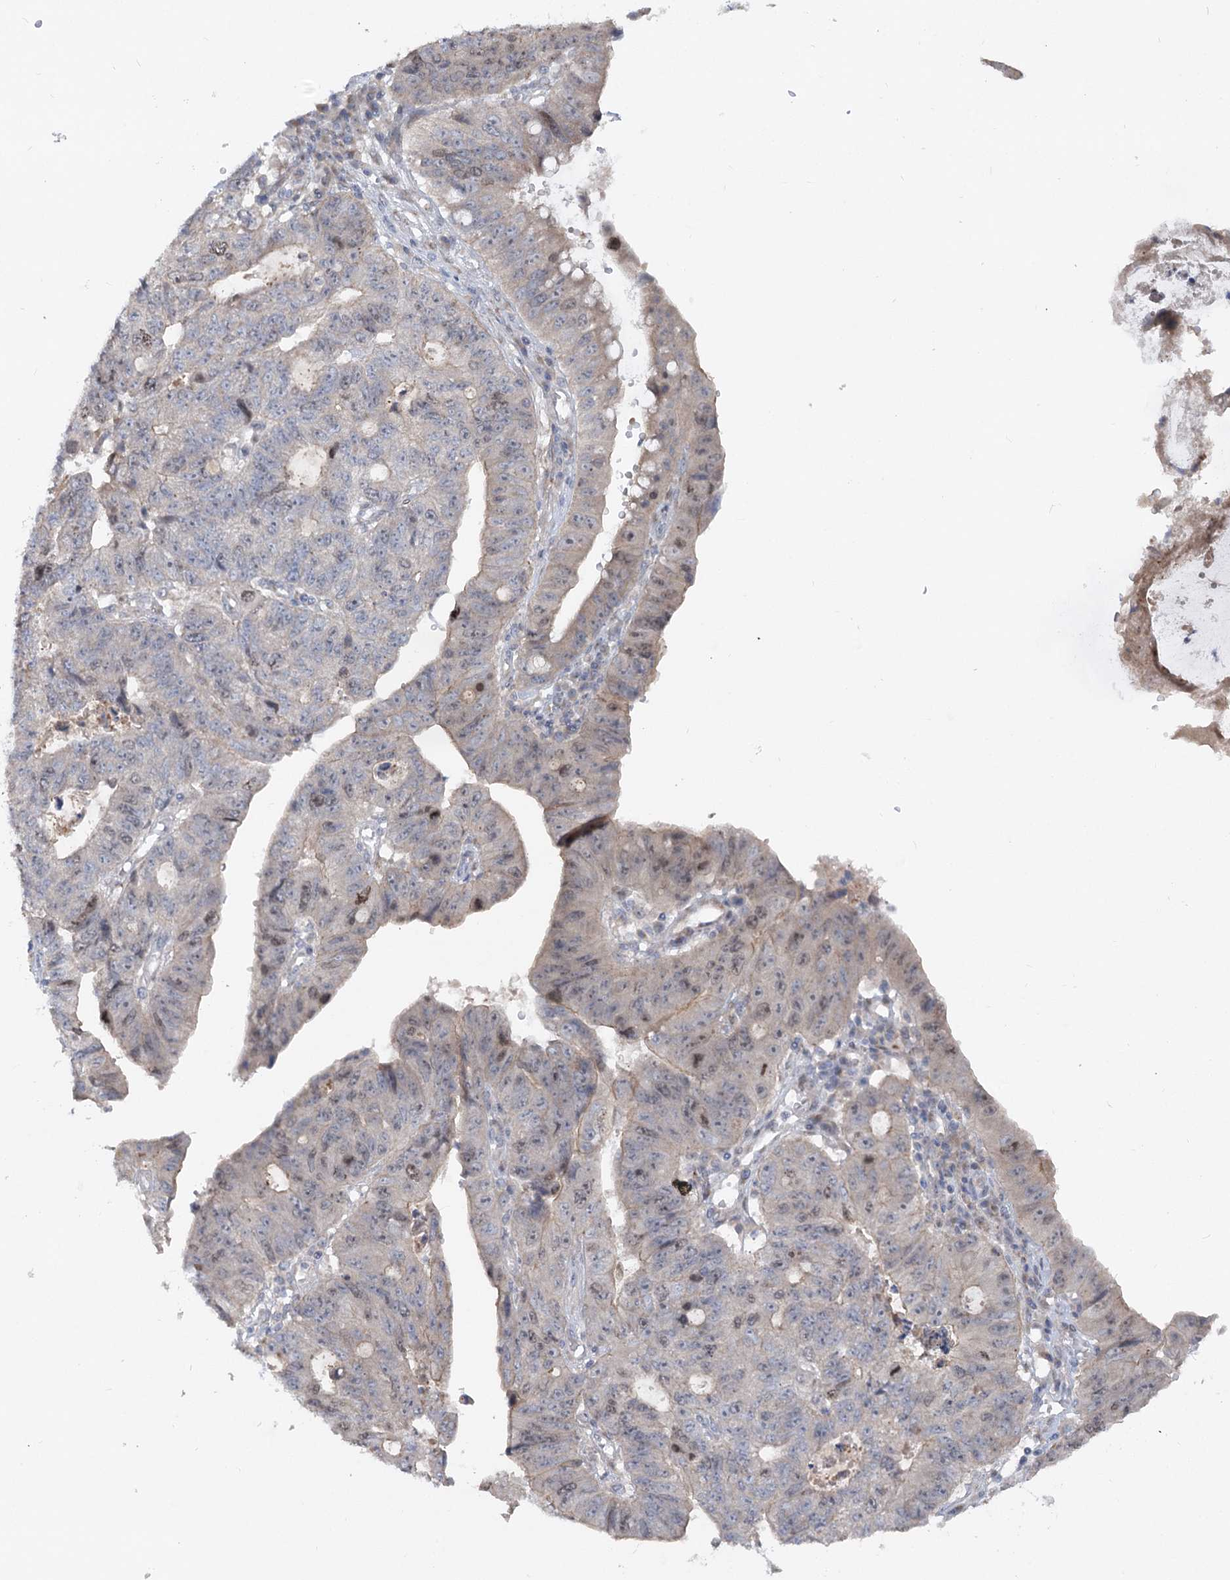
{"staining": {"intensity": "moderate", "quantity": "<25%", "location": "cytoplasmic/membranous,nuclear"}, "tissue": "stomach cancer", "cell_type": "Tumor cells", "image_type": "cancer", "snomed": [{"axis": "morphology", "description": "Adenocarcinoma, NOS"}, {"axis": "topography", "description": "Stomach"}], "caption": "This image shows immunohistochemistry staining of stomach cancer, with low moderate cytoplasmic/membranous and nuclear positivity in about <25% of tumor cells.", "gene": "FGF19", "patient": {"sex": "male", "age": 59}}